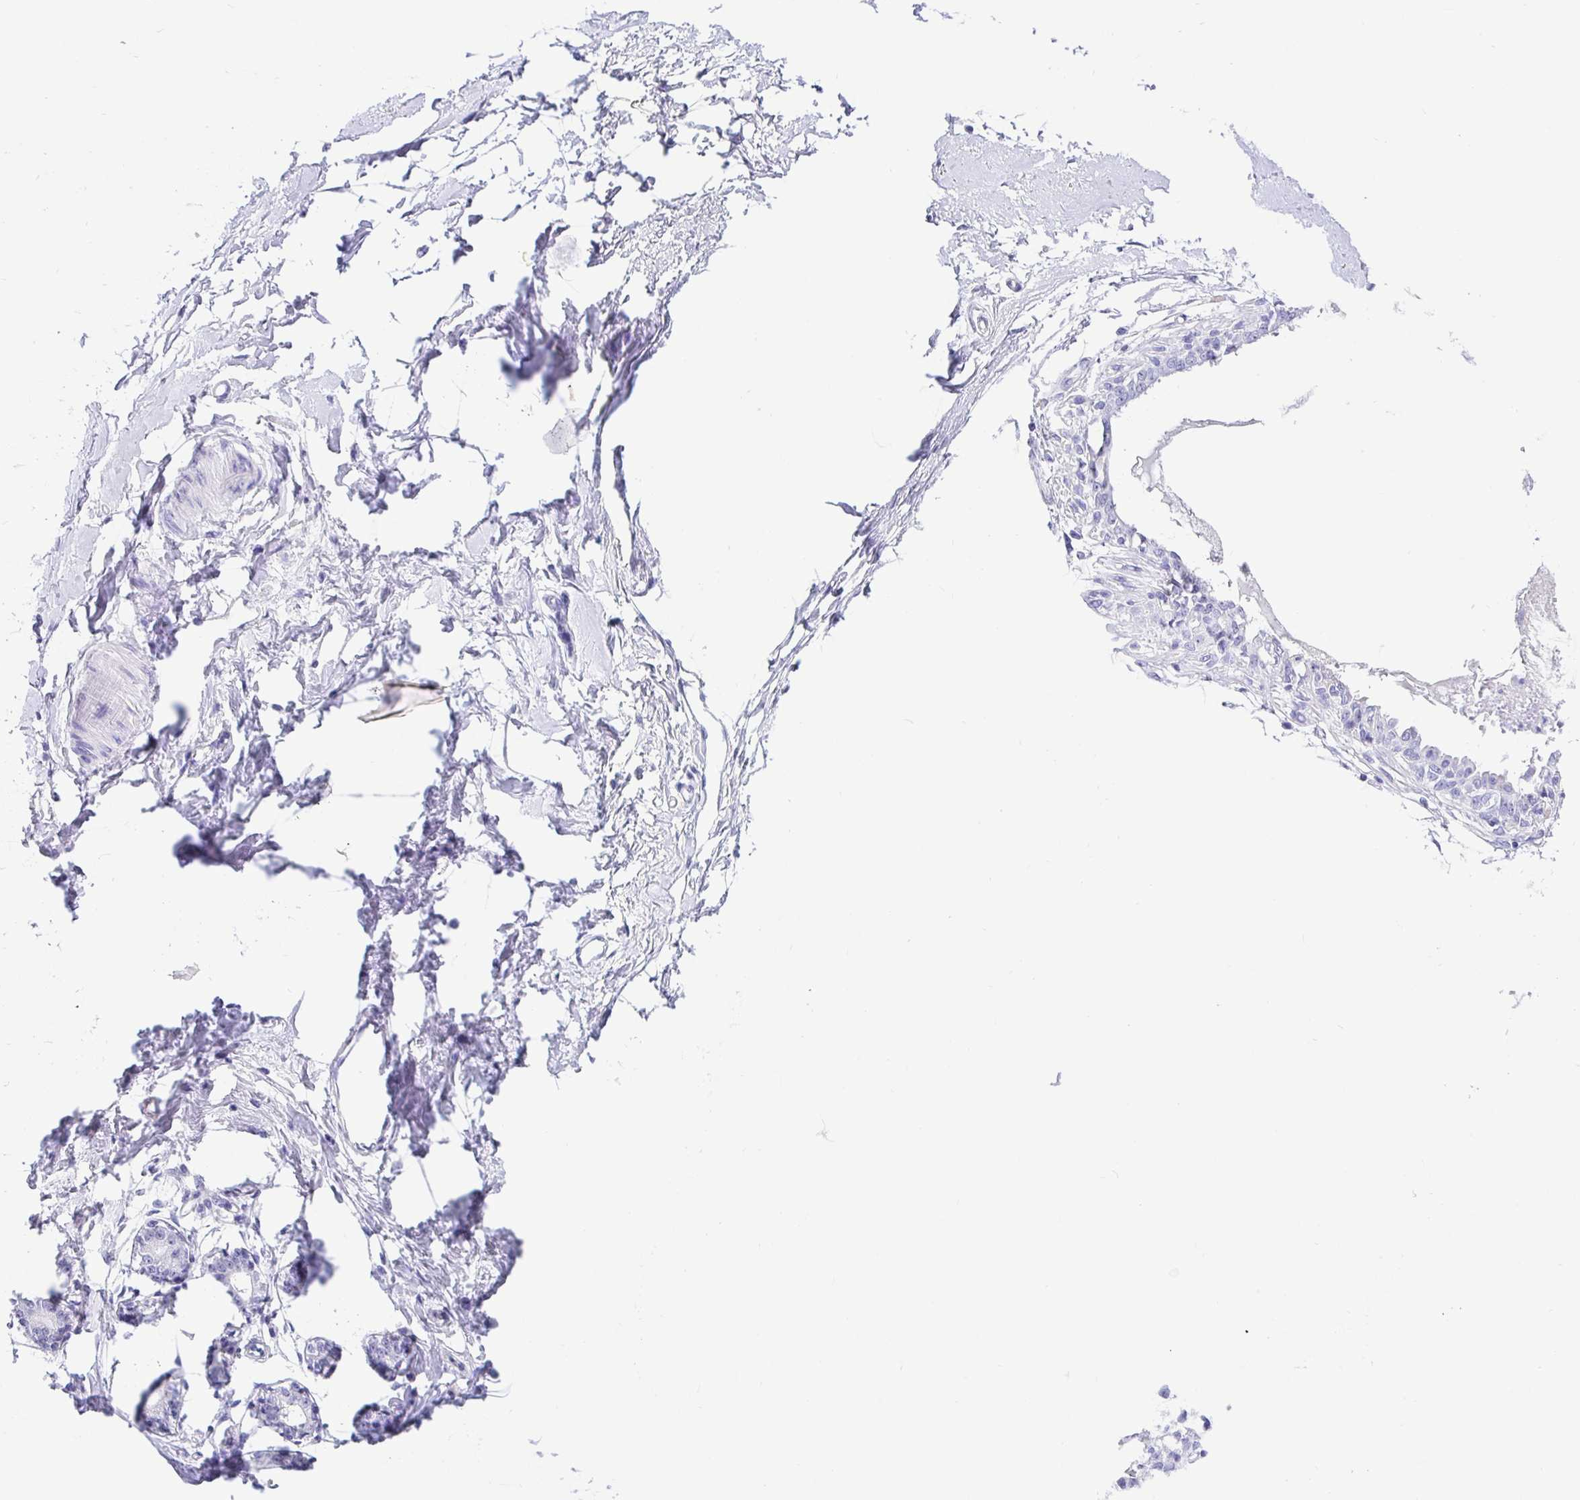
{"staining": {"intensity": "negative", "quantity": "none", "location": "none"}, "tissue": "breast", "cell_type": "Adipocytes", "image_type": "normal", "snomed": [{"axis": "morphology", "description": "Normal tissue, NOS"}, {"axis": "topography", "description": "Breast"}], "caption": "Immunohistochemistry (IHC) photomicrograph of normal human breast stained for a protein (brown), which demonstrates no positivity in adipocytes. (DAB IHC with hematoxylin counter stain).", "gene": "PRAMEF18", "patient": {"sex": "female", "age": 45}}